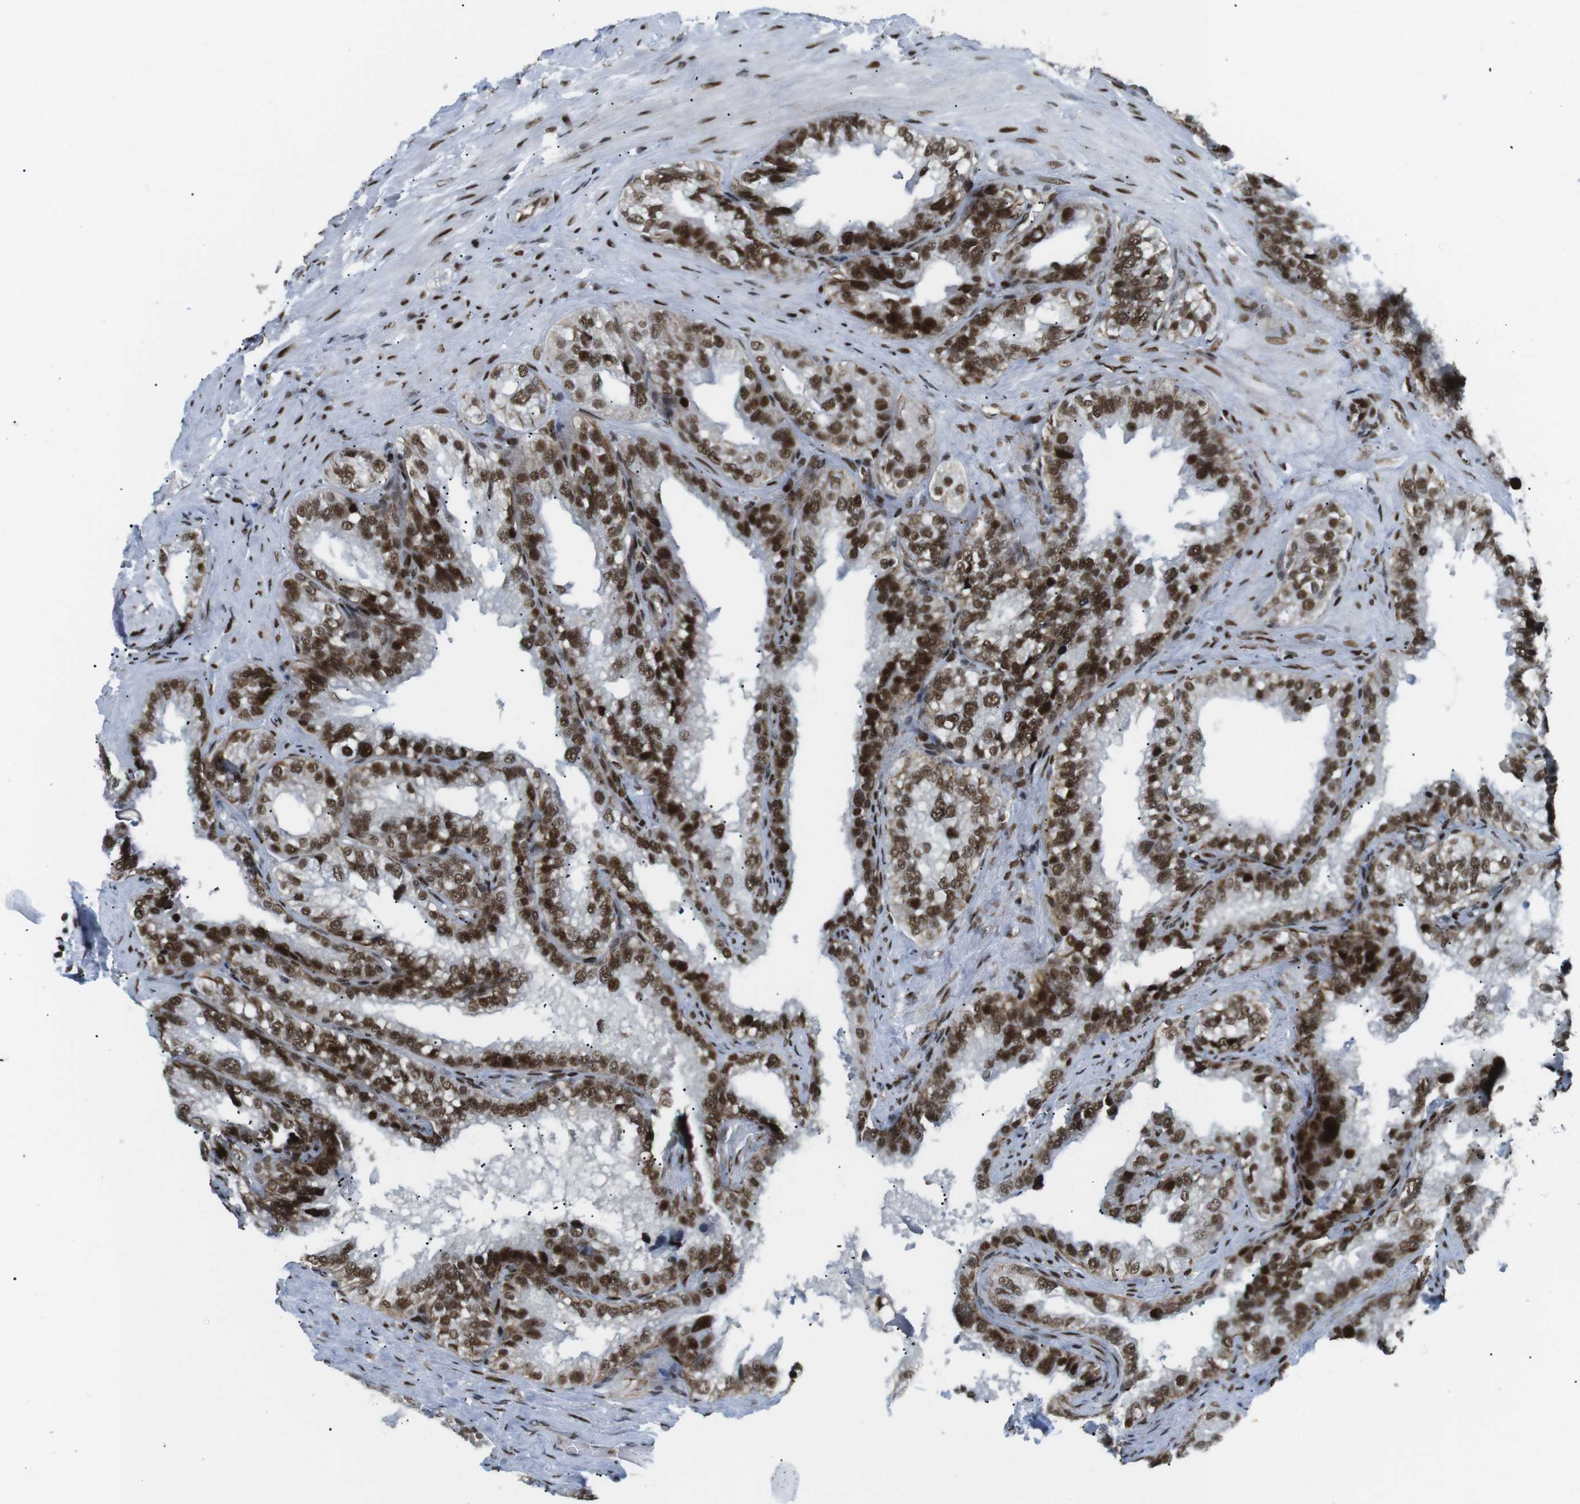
{"staining": {"intensity": "strong", "quantity": ">75%", "location": "nuclear"}, "tissue": "seminal vesicle", "cell_type": "Glandular cells", "image_type": "normal", "snomed": [{"axis": "morphology", "description": "Normal tissue, NOS"}, {"axis": "topography", "description": "Seminal veicle"}], "caption": "Immunohistochemical staining of benign human seminal vesicle displays >75% levels of strong nuclear protein expression in about >75% of glandular cells.", "gene": "ARID1A", "patient": {"sex": "male", "age": 68}}